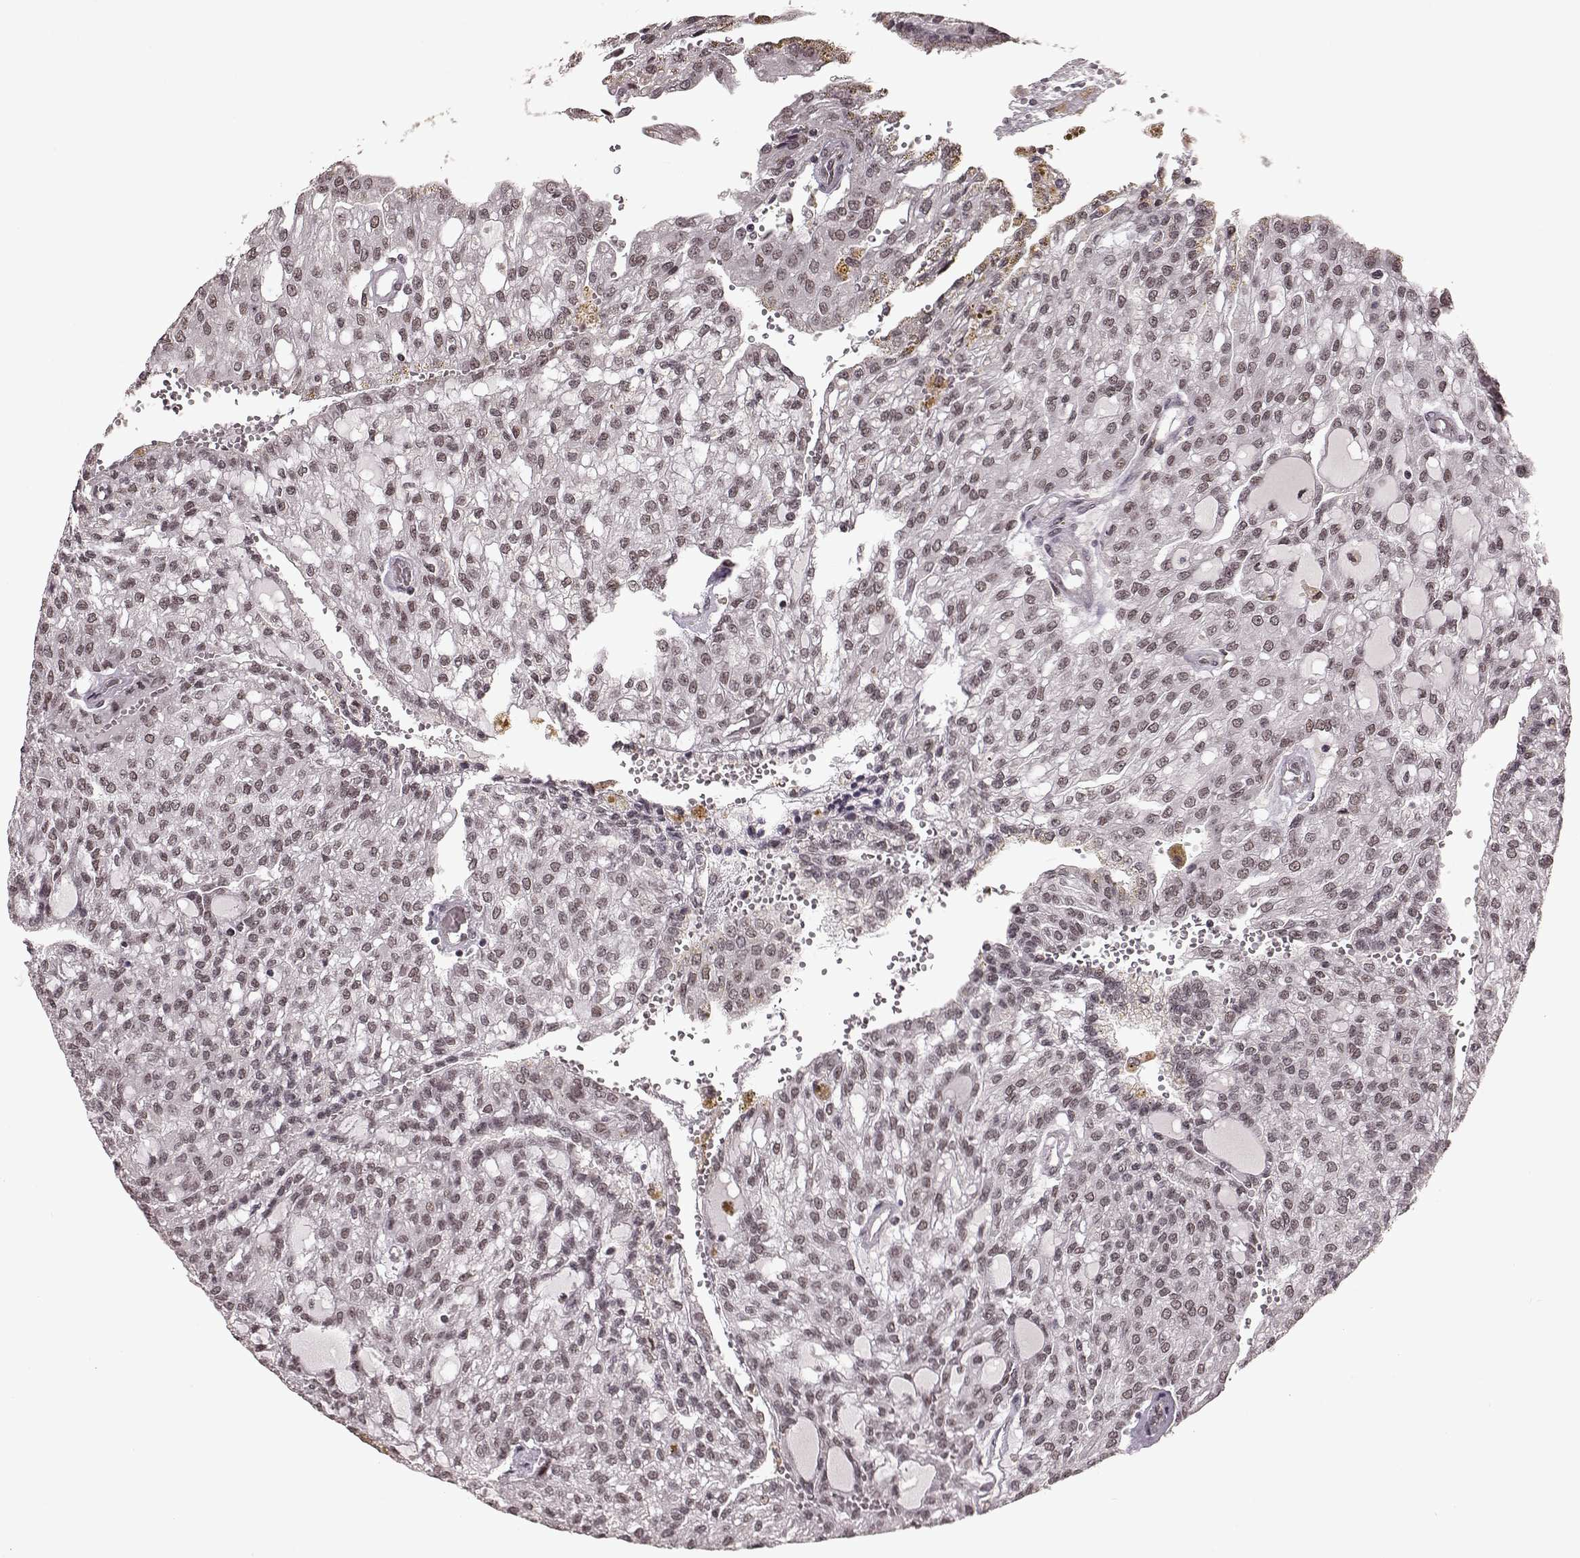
{"staining": {"intensity": "moderate", "quantity": "<25%", "location": "nuclear"}, "tissue": "renal cancer", "cell_type": "Tumor cells", "image_type": "cancer", "snomed": [{"axis": "morphology", "description": "Adenocarcinoma, NOS"}, {"axis": "topography", "description": "Kidney"}], "caption": "Immunohistochemical staining of adenocarcinoma (renal) displays low levels of moderate nuclear protein expression in approximately <25% of tumor cells.", "gene": "RRAGD", "patient": {"sex": "male", "age": 63}}